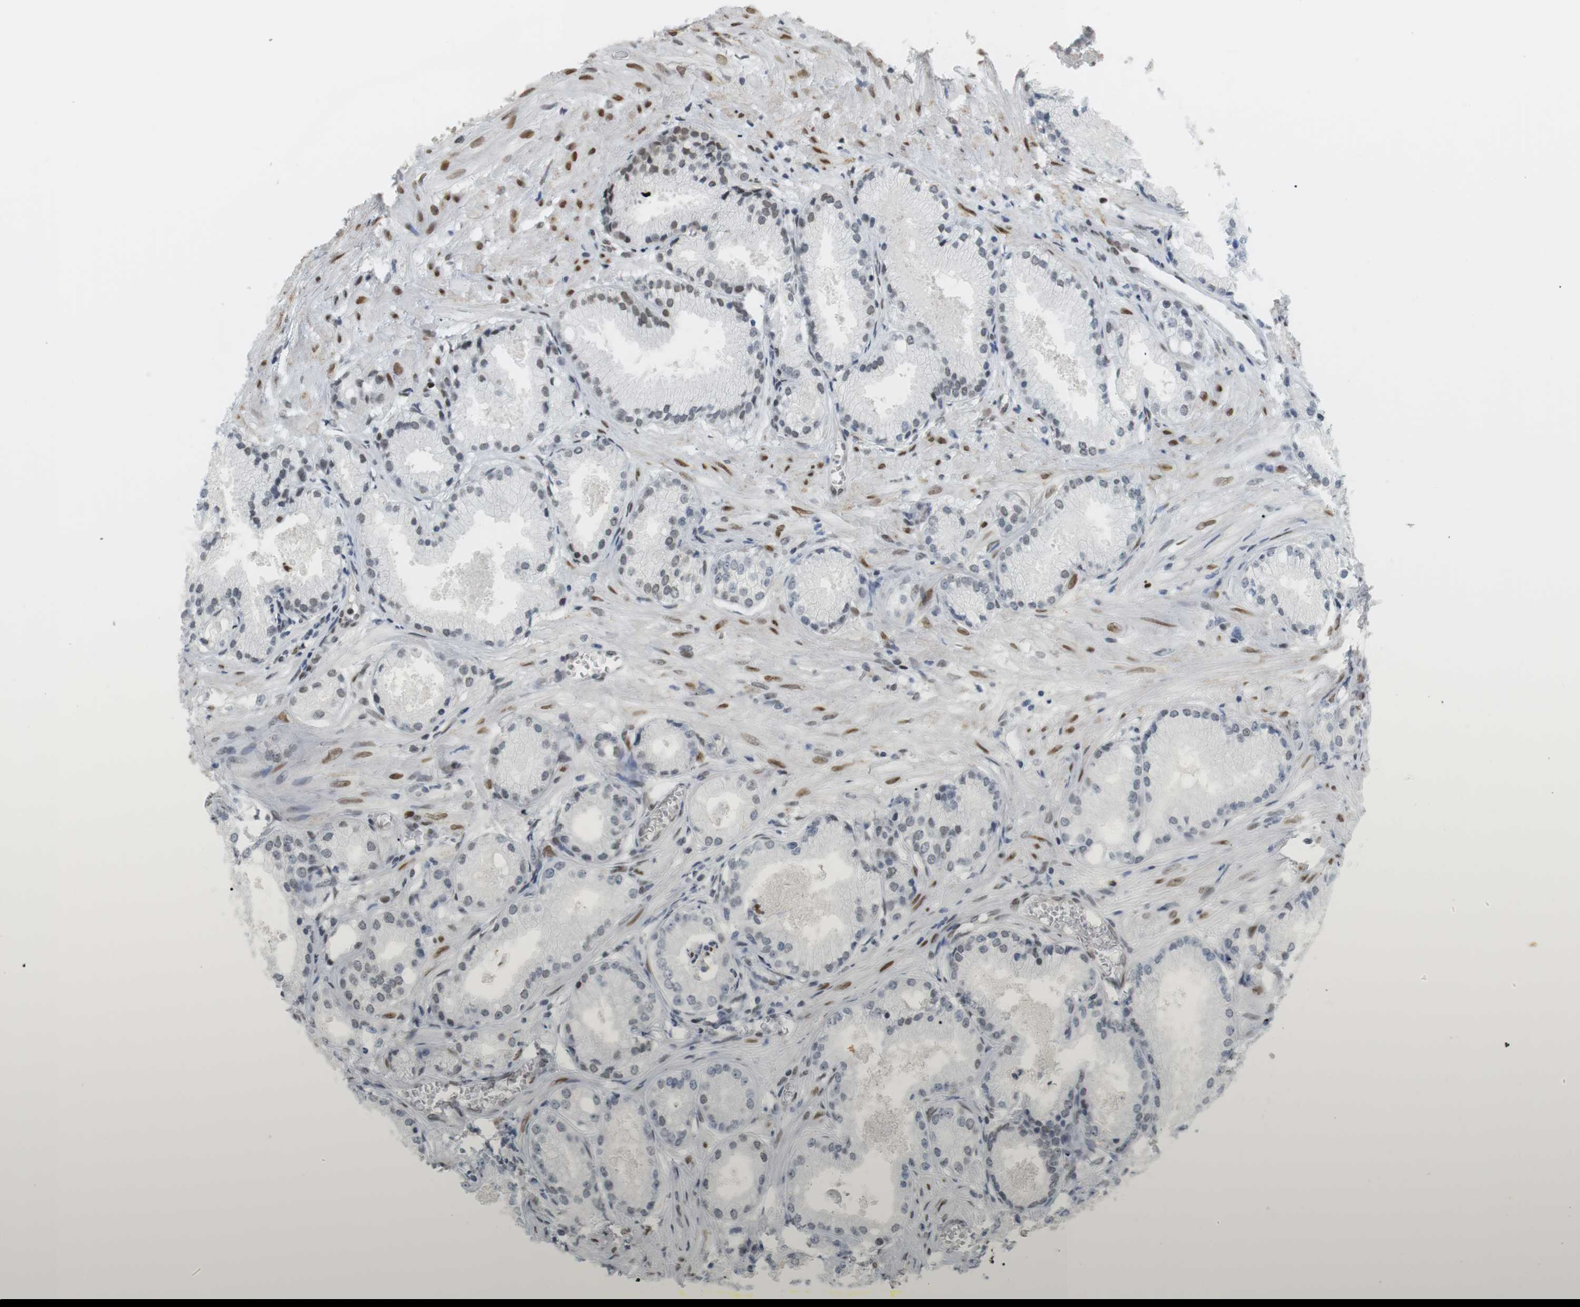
{"staining": {"intensity": "moderate", "quantity": ">75%", "location": "nuclear"}, "tissue": "prostate cancer", "cell_type": "Tumor cells", "image_type": "cancer", "snomed": [{"axis": "morphology", "description": "Adenocarcinoma, Low grade"}, {"axis": "topography", "description": "Prostate"}], "caption": "Protein expression analysis of prostate cancer (low-grade adenocarcinoma) exhibits moderate nuclear expression in about >75% of tumor cells.", "gene": "BMI1", "patient": {"sex": "male", "age": 72}}